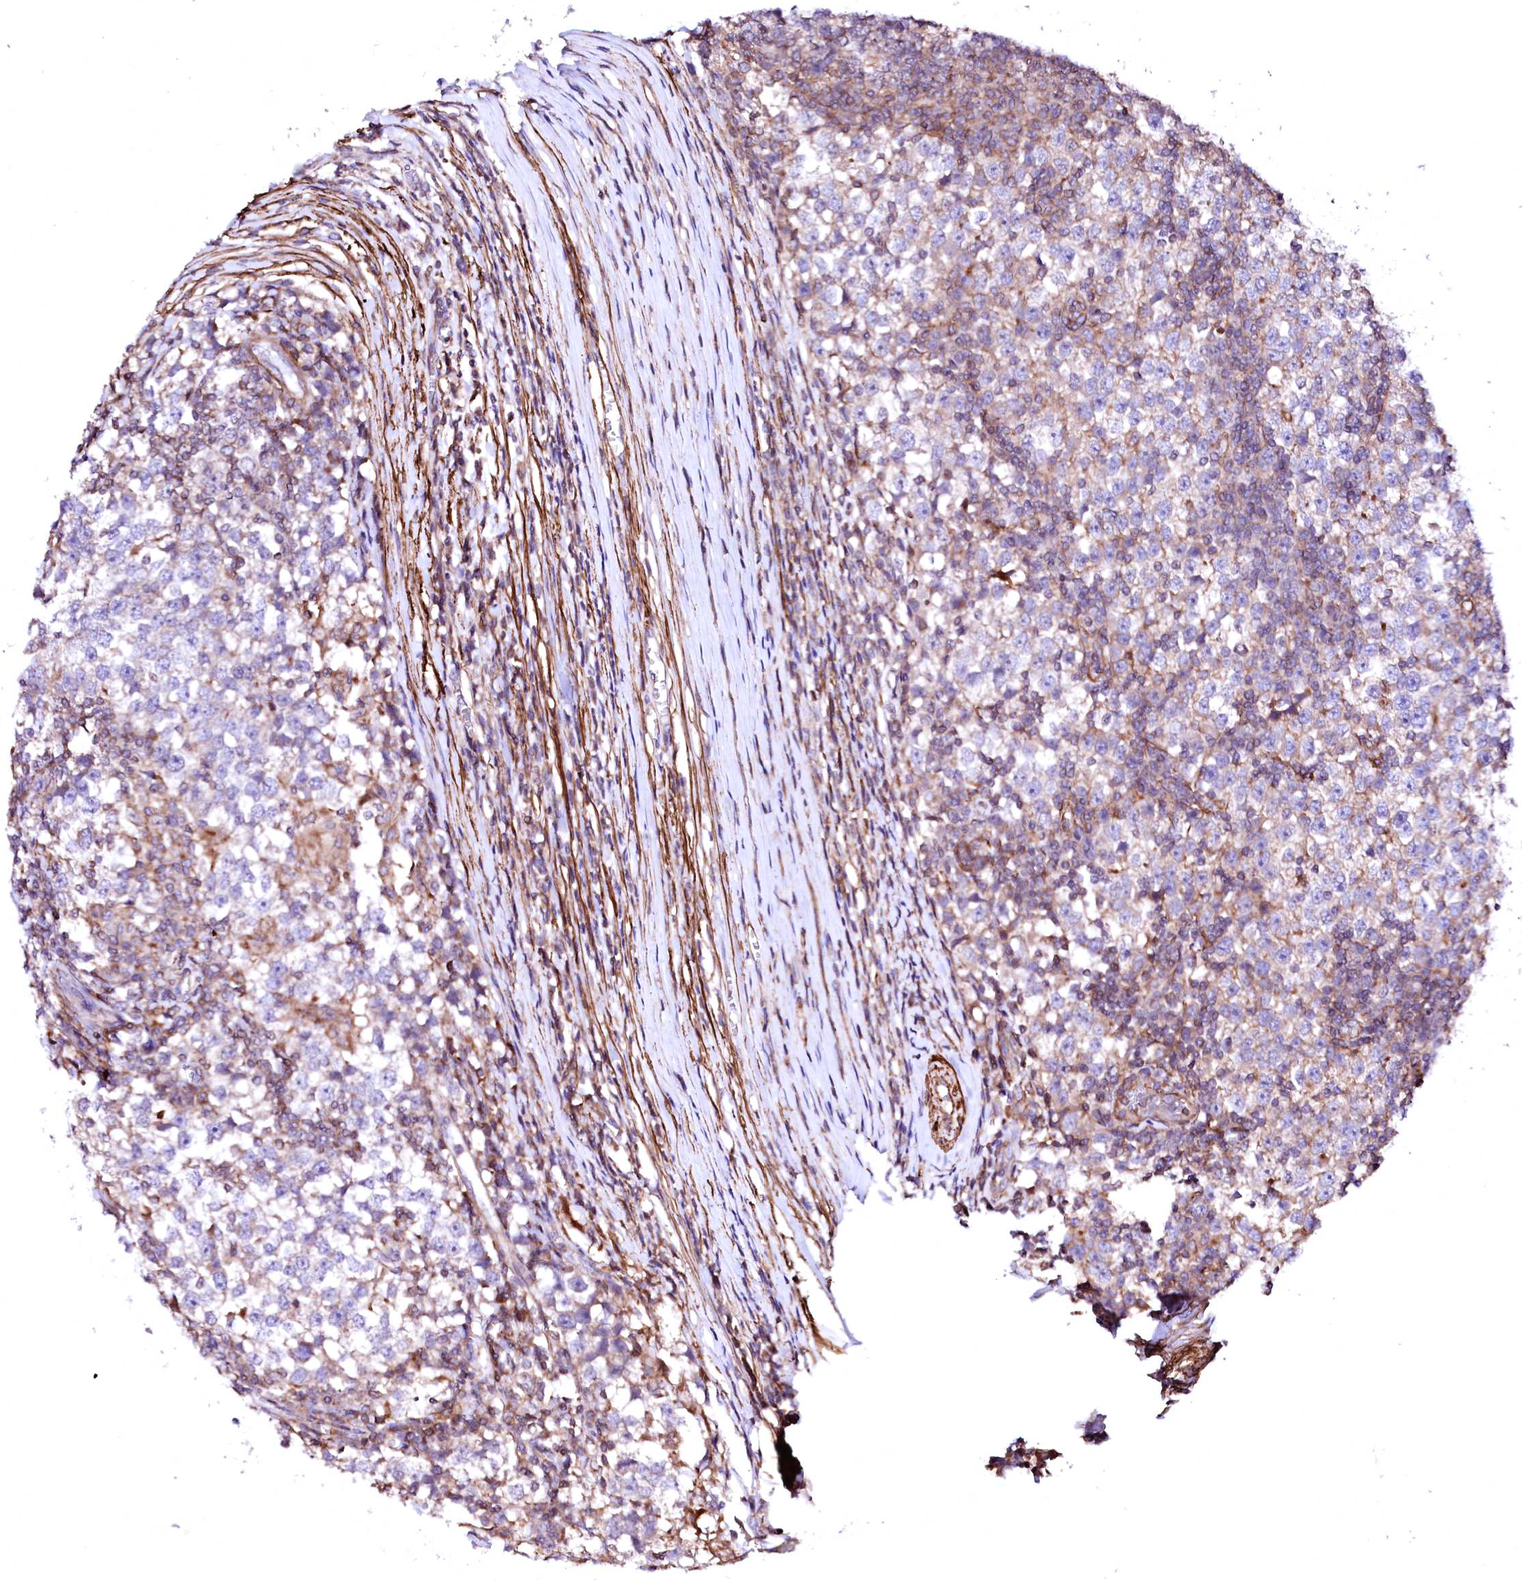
{"staining": {"intensity": "negative", "quantity": "none", "location": "none"}, "tissue": "testis cancer", "cell_type": "Tumor cells", "image_type": "cancer", "snomed": [{"axis": "morphology", "description": "Seminoma, NOS"}, {"axis": "topography", "description": "Testis"}], "caption": "Tumor cells are negative for brown protein staining in testis cancer (seminoma). The staining is performed using DAB (3,3'-diaminobenzidine) brown chromogen with nuclei counter-stained in using hematoxylin.", "gene": "GPR176", "patient": {"sex": "male", "age": 65}}